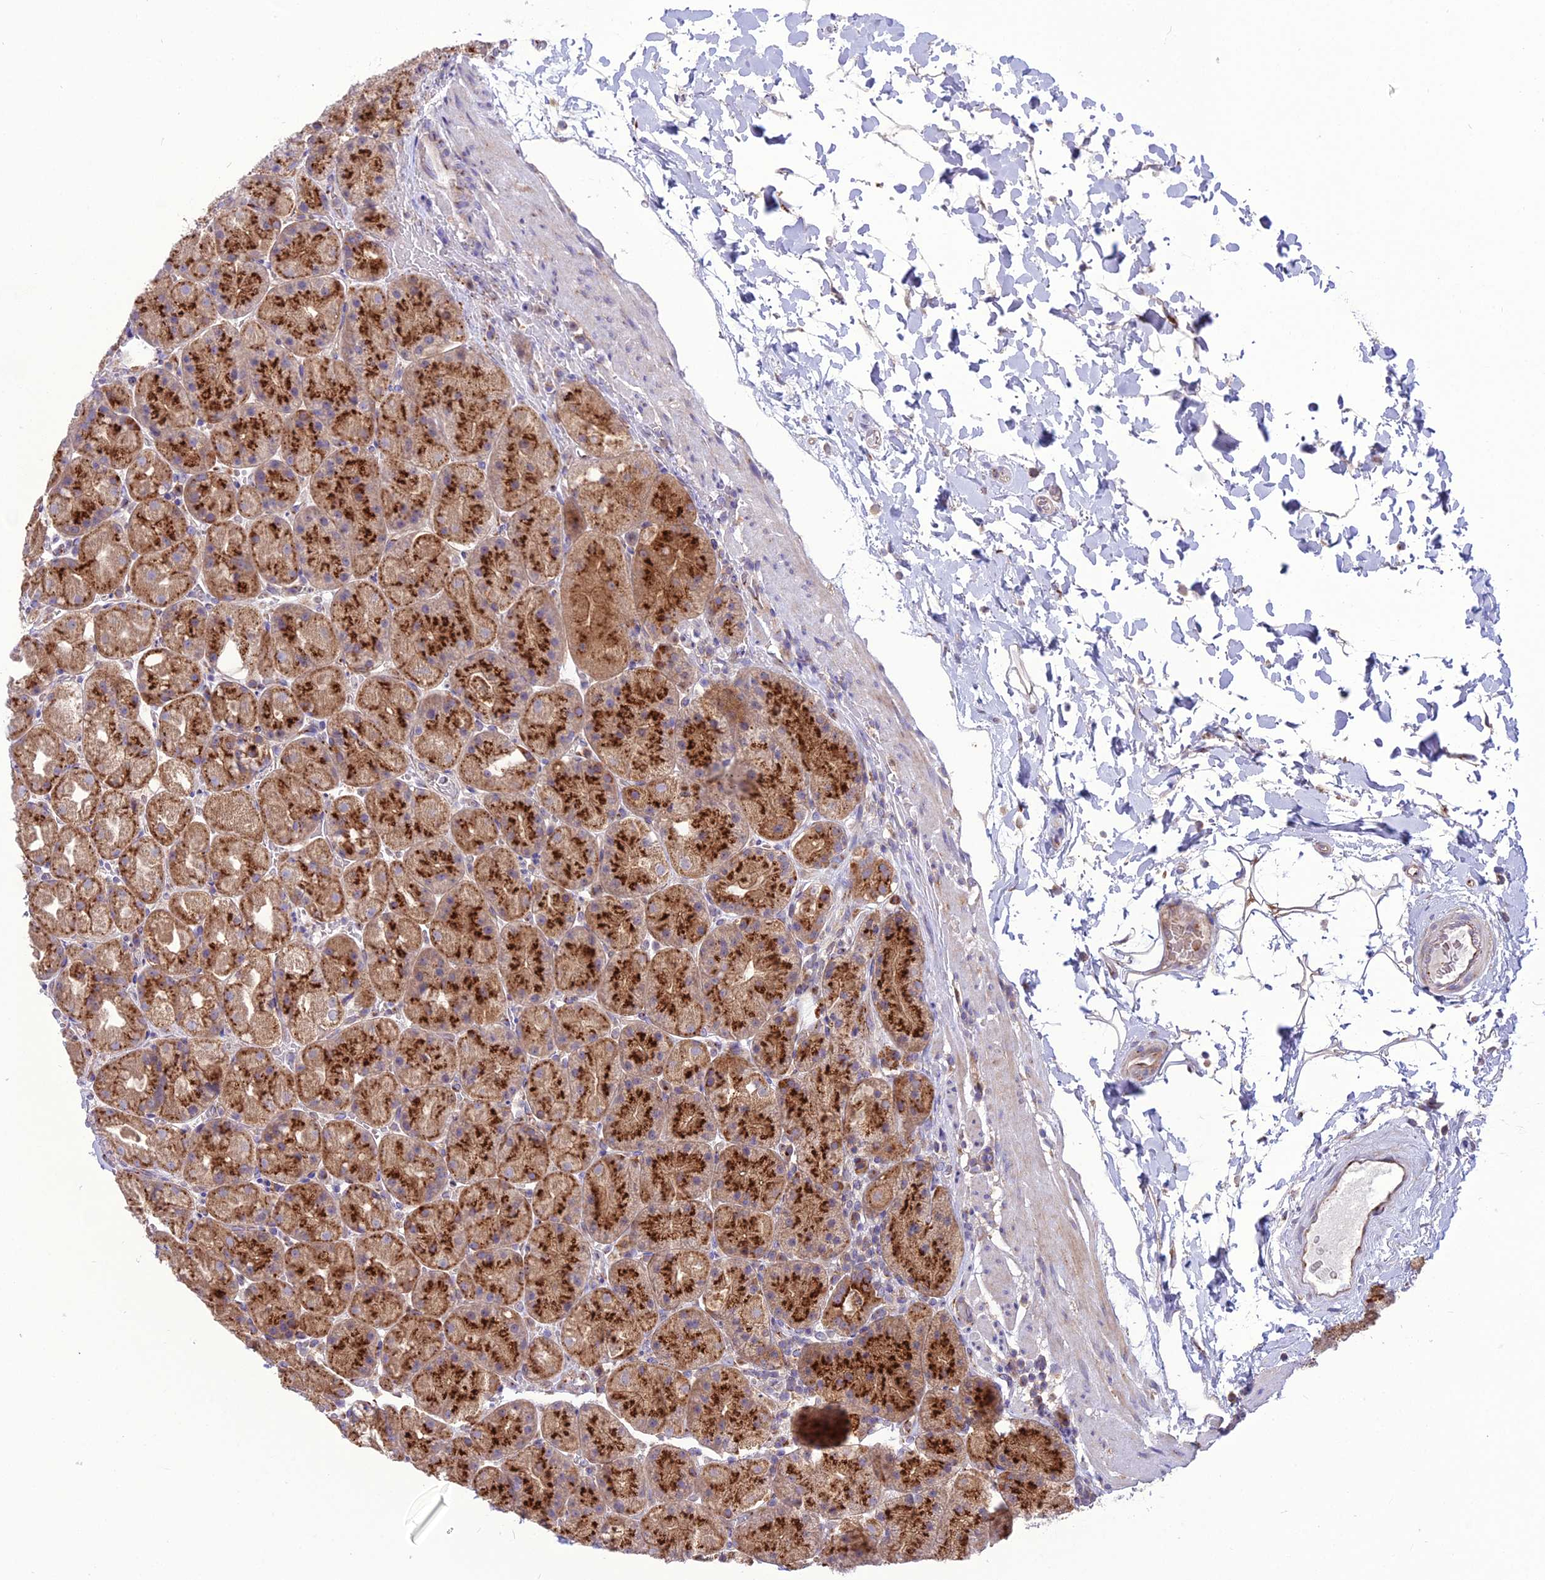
{"staining": {"intensity": "strong", "quantity": ">75%", "location": "cytoplasmic/membranous"}, "tissue": "stomach", "cell_type": "Glandular cells", "image_type": "normal", "snomed": [{"axis": "morphology", "description": "Normal tissue, NOS"}, {"axis": "topography", "description": "Stomach, upper"}, {"axis": "topography", "description": "Stomach, lower"}], "caption": "Protein analysis of benign stomach reveals strong cytoplasmic/membranous positivity in about >75% of glandular cells.", "gene": "SPRYD7", "patient": {"sex": "male", "age": 67}}